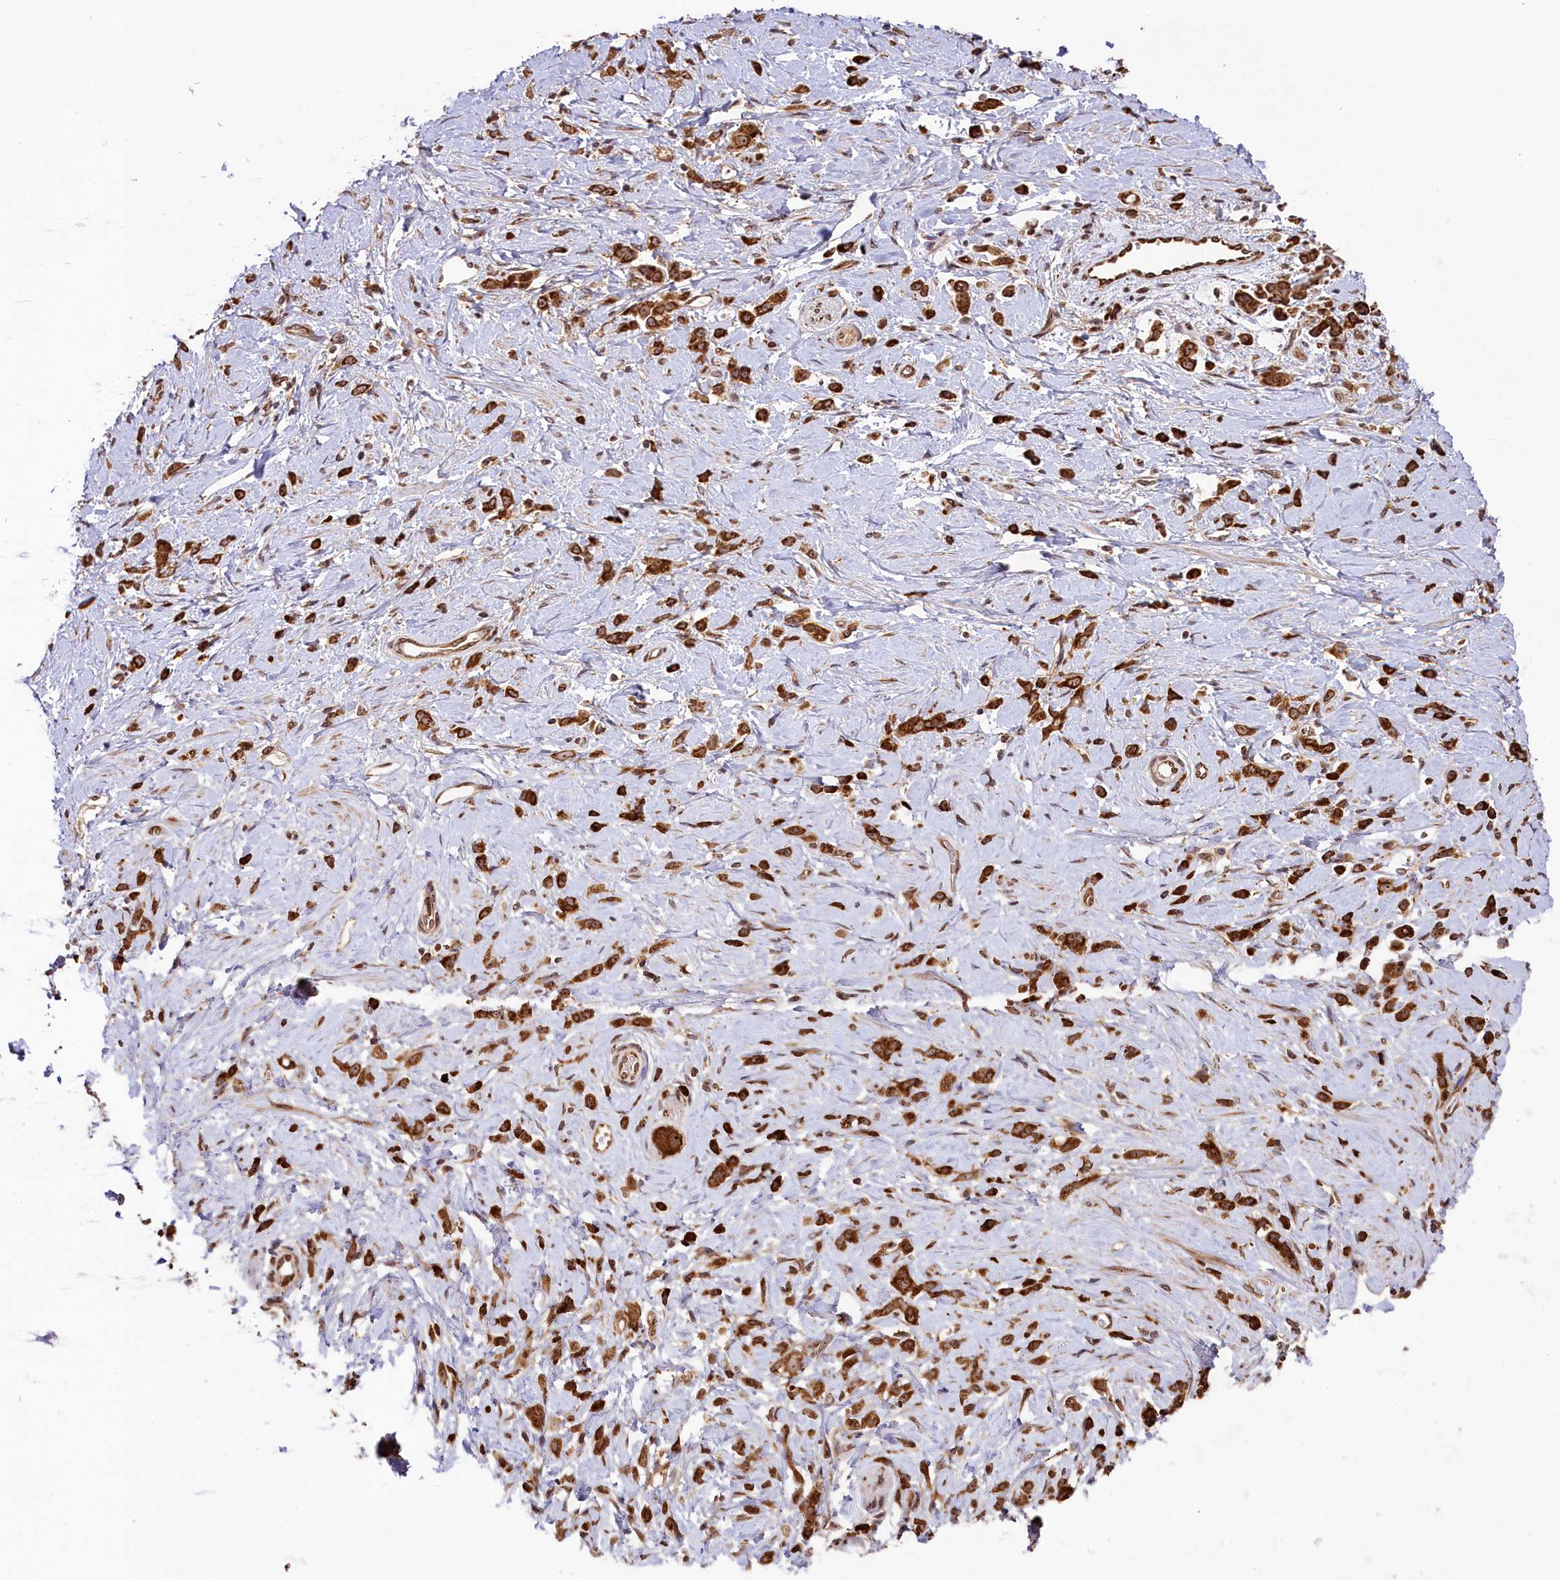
{"staining": {"intensity": "strong", "quantity": ">75%", "location": "cytoplasmic/membranous"}, "tissue": "stomach cancer", "cell_type": "Tumor cells", "image_type": "cancer", "snomed": [{"axis": "morphology", "description": "Adenocarcinoma, NOS"}, {"axis": "topography", "description": "Stomach"}], "caption": "Strong cytoplasmic/membranous expression for a protein is identified in about >75% of tumor cells of stomach cancer (adenocarcinoma) using IHC.", "gene": "LARP4", "patient": {"sex": "female", "age": 60}}